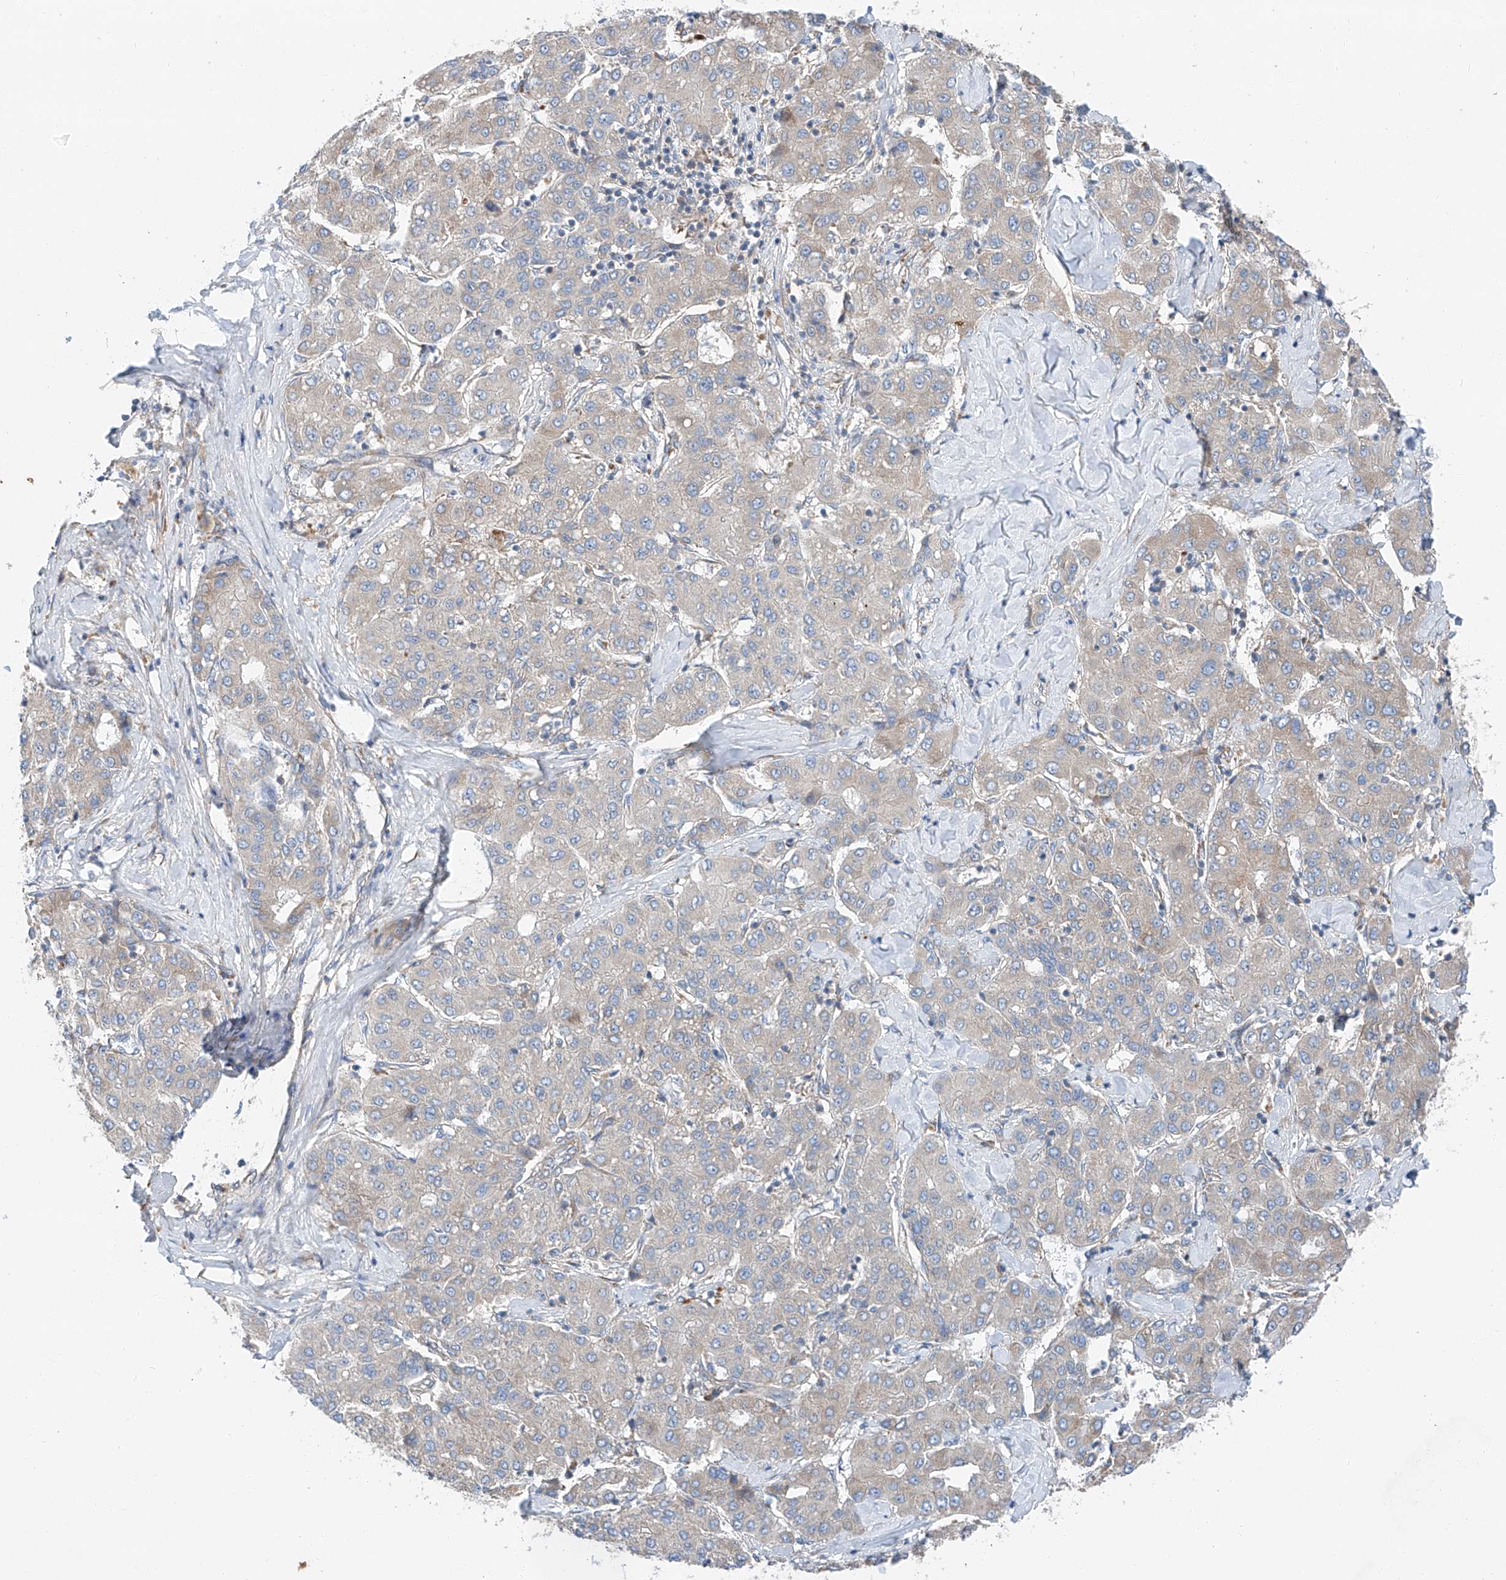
{"staining": {"intensity": "negative", "quantity": "none", "location": "none"}, "tissue": "liver cancer", "cell_type": "Tumor cells", "image_type": "cancer", "snomed": [{"axis": "morphology", "description": "Carcinoma, Hepatocellular, NOS"}, {"axis": "topography", "description": "Liver"}], "caption": "Immunohistochemical staining of human liver cancer (hepatocellular carcinoma) displays no significant expression in tumor cells.", "gene": "ZC3H15", "patient": {"sex": "male", "age": 65}}